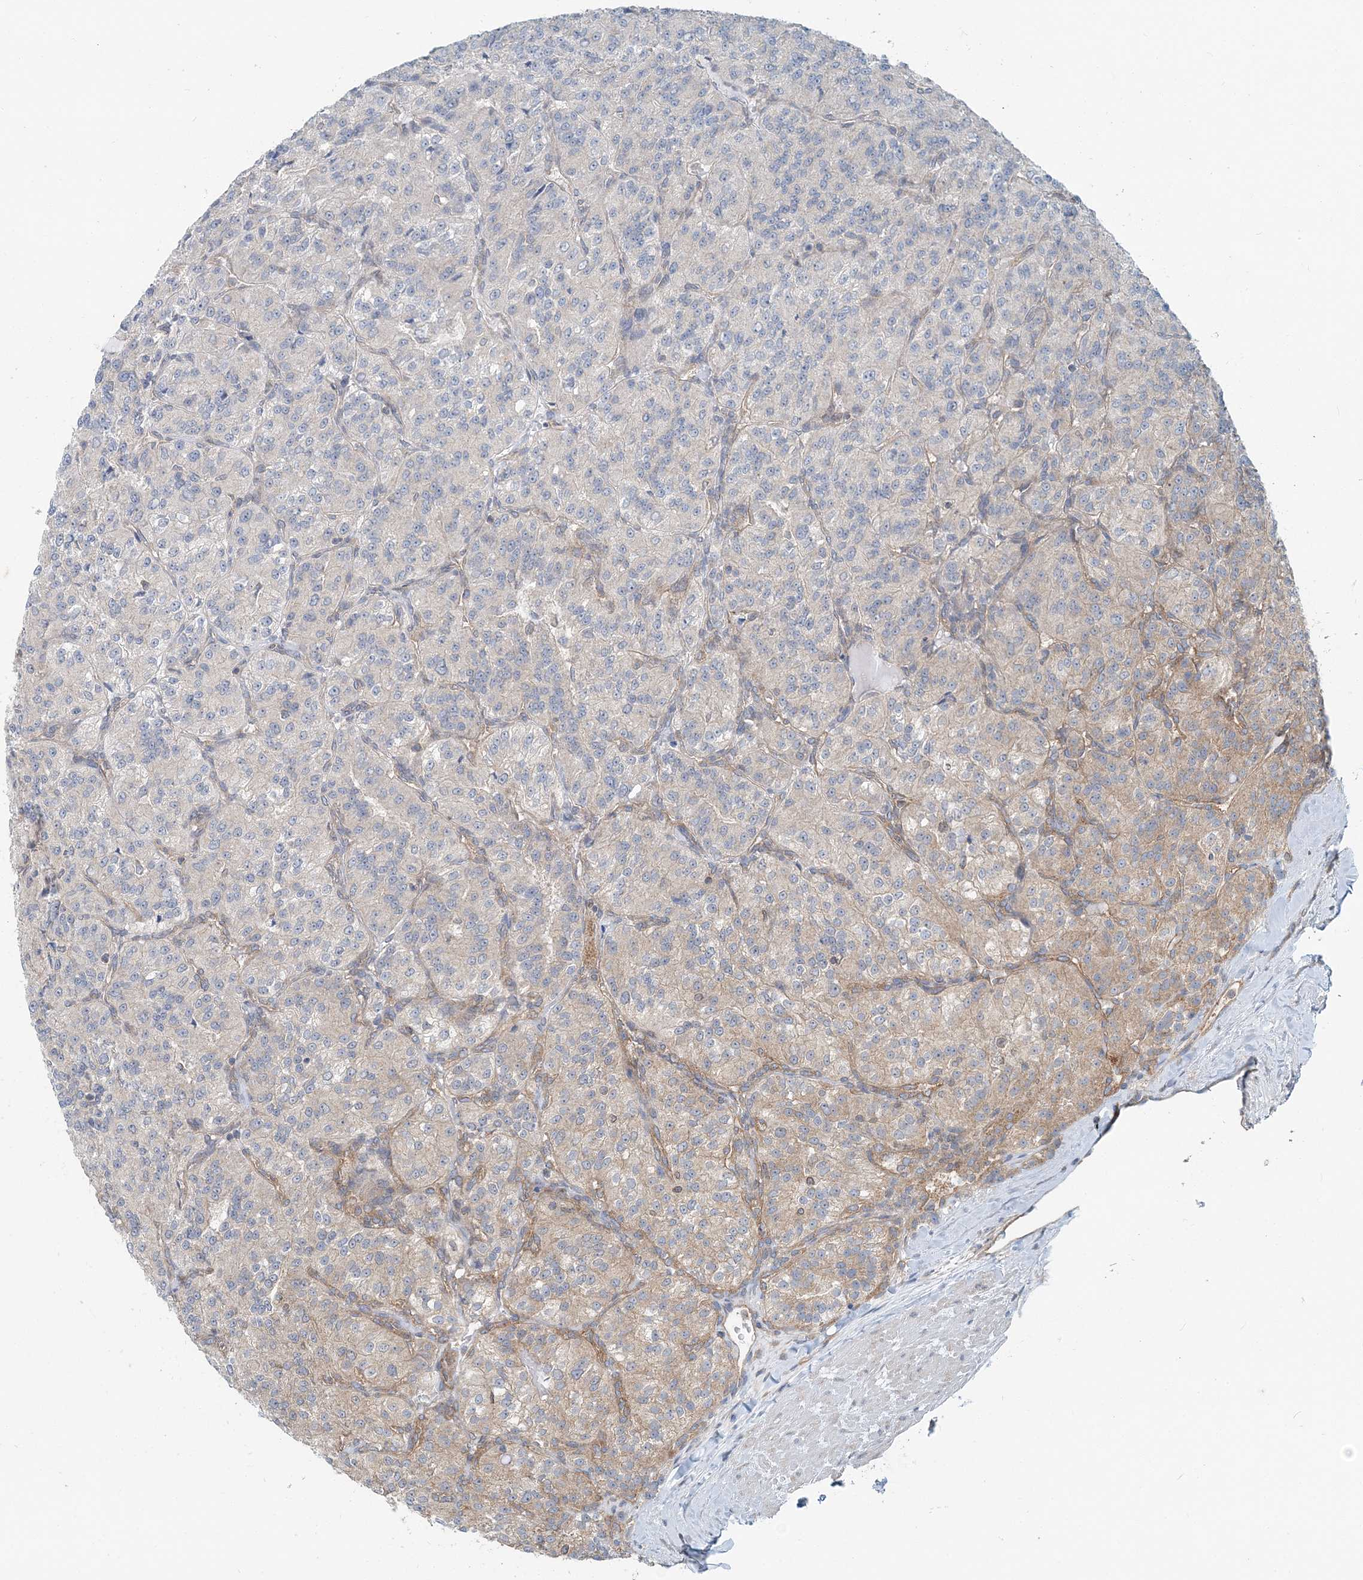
{"staining": {"intensity": "weak", "quantity": "<25%", "location": "cytoplasmic/membranous"}, "tissue": "renal cancer", "cell_type": "Tumor cells", "image_type": "cancer", "snomed": [{"axis": "morphology", "description": "Adenocarcinoma, NOS"}, {"axis": "topography", "description": "Kidney"}], "caption": "IHC of human renal adenocarcinoma displays no staining in tumor cells. (DAB (3,3'-diaminobenzidine) immunohistochemistry (IHC), high magnification).", "gene": "MOB4", "patient": {"sex": "female", "age": 63}}